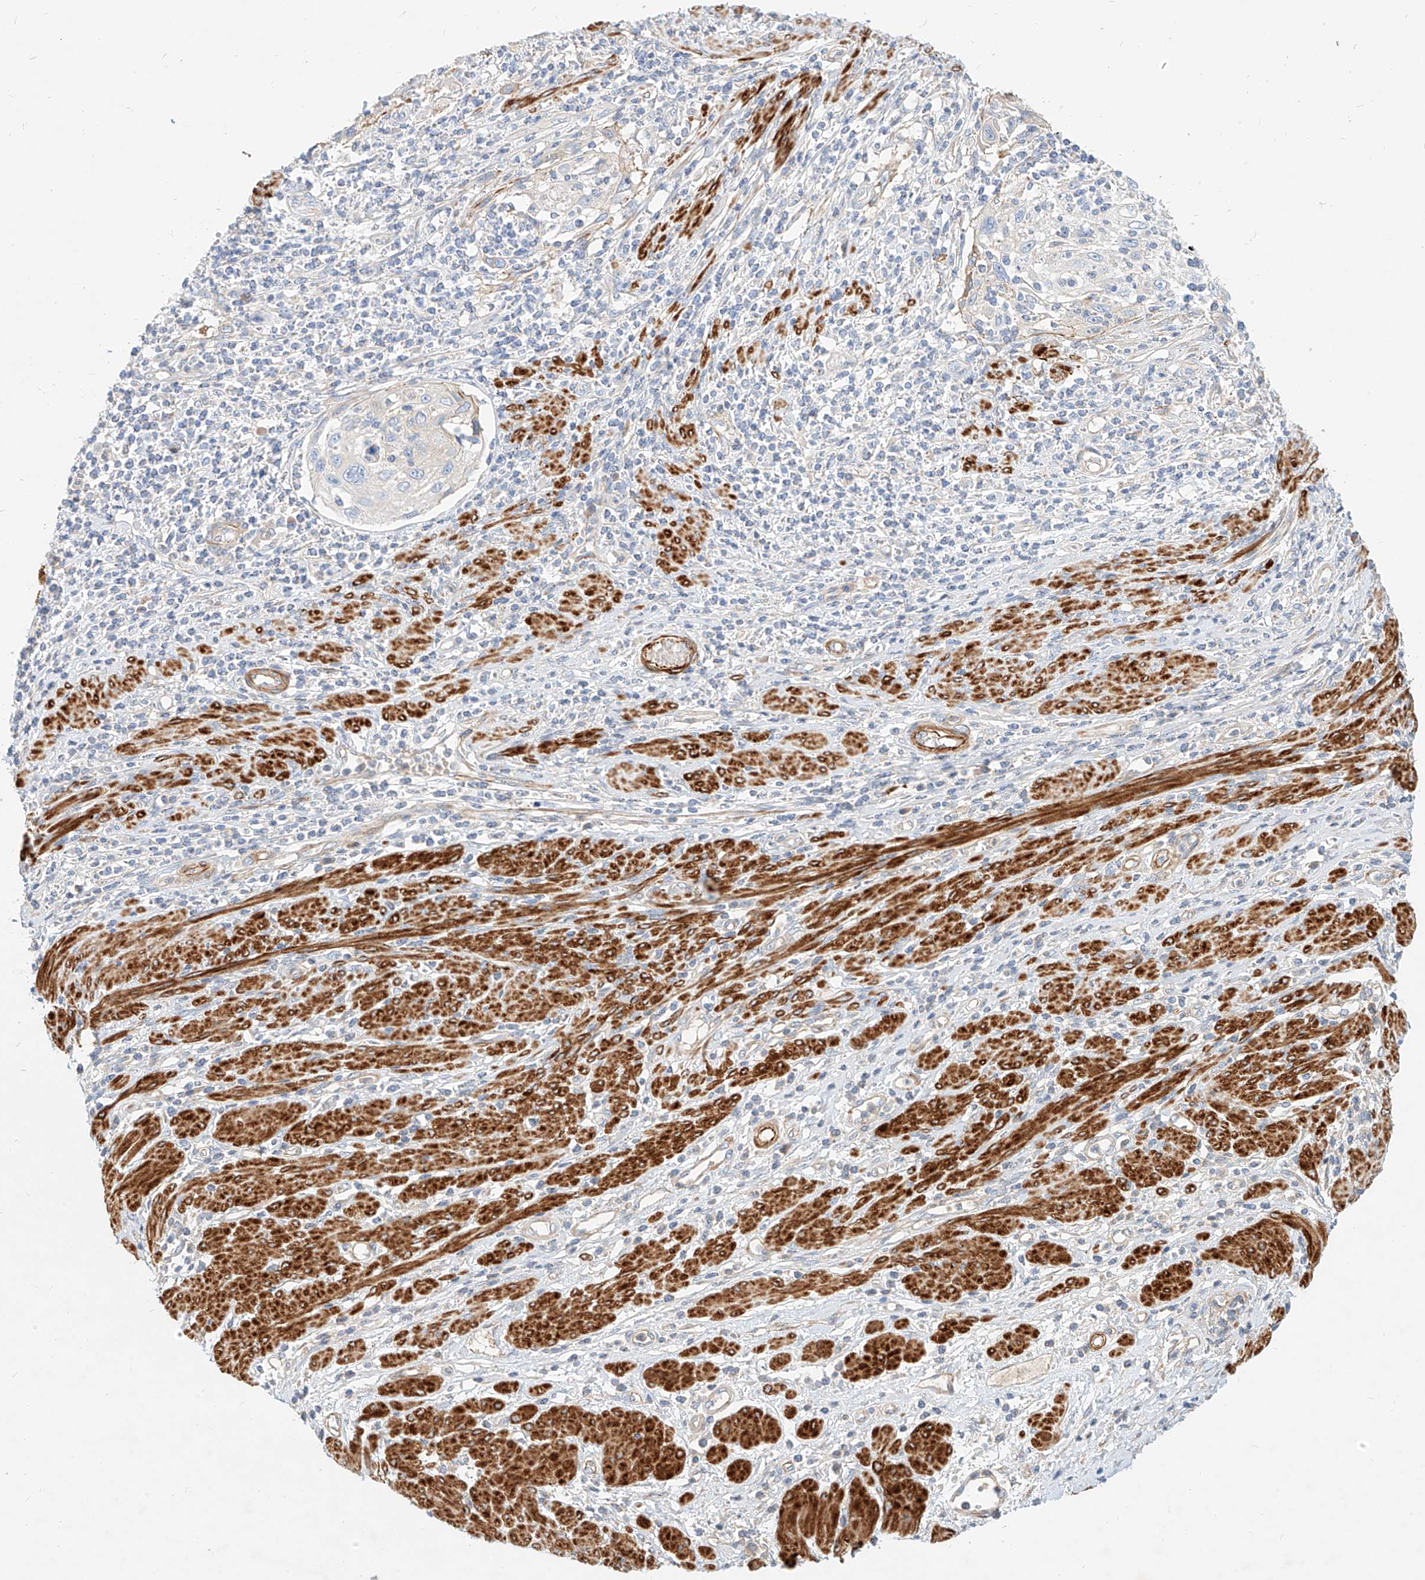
{"staining": {"intensity": "negative", "quantity": "none", "location": "none"}, "tissue": "cervical cancer", "cell_type": "Tumor cells", "image_type": "cancer", "snomed": [{"axis": "morphology", "description": "Squamous cell carcinoma, NOS"}, {"axis": "topography", "description": "Cervix"}], "caption": "Squamous cell carcinoma (cervical) was stained to show a protein in brown. There is no significant expression in tumor cells.", "gene": "KCNH5", "patient": {"sex": "female", "age": 70}}